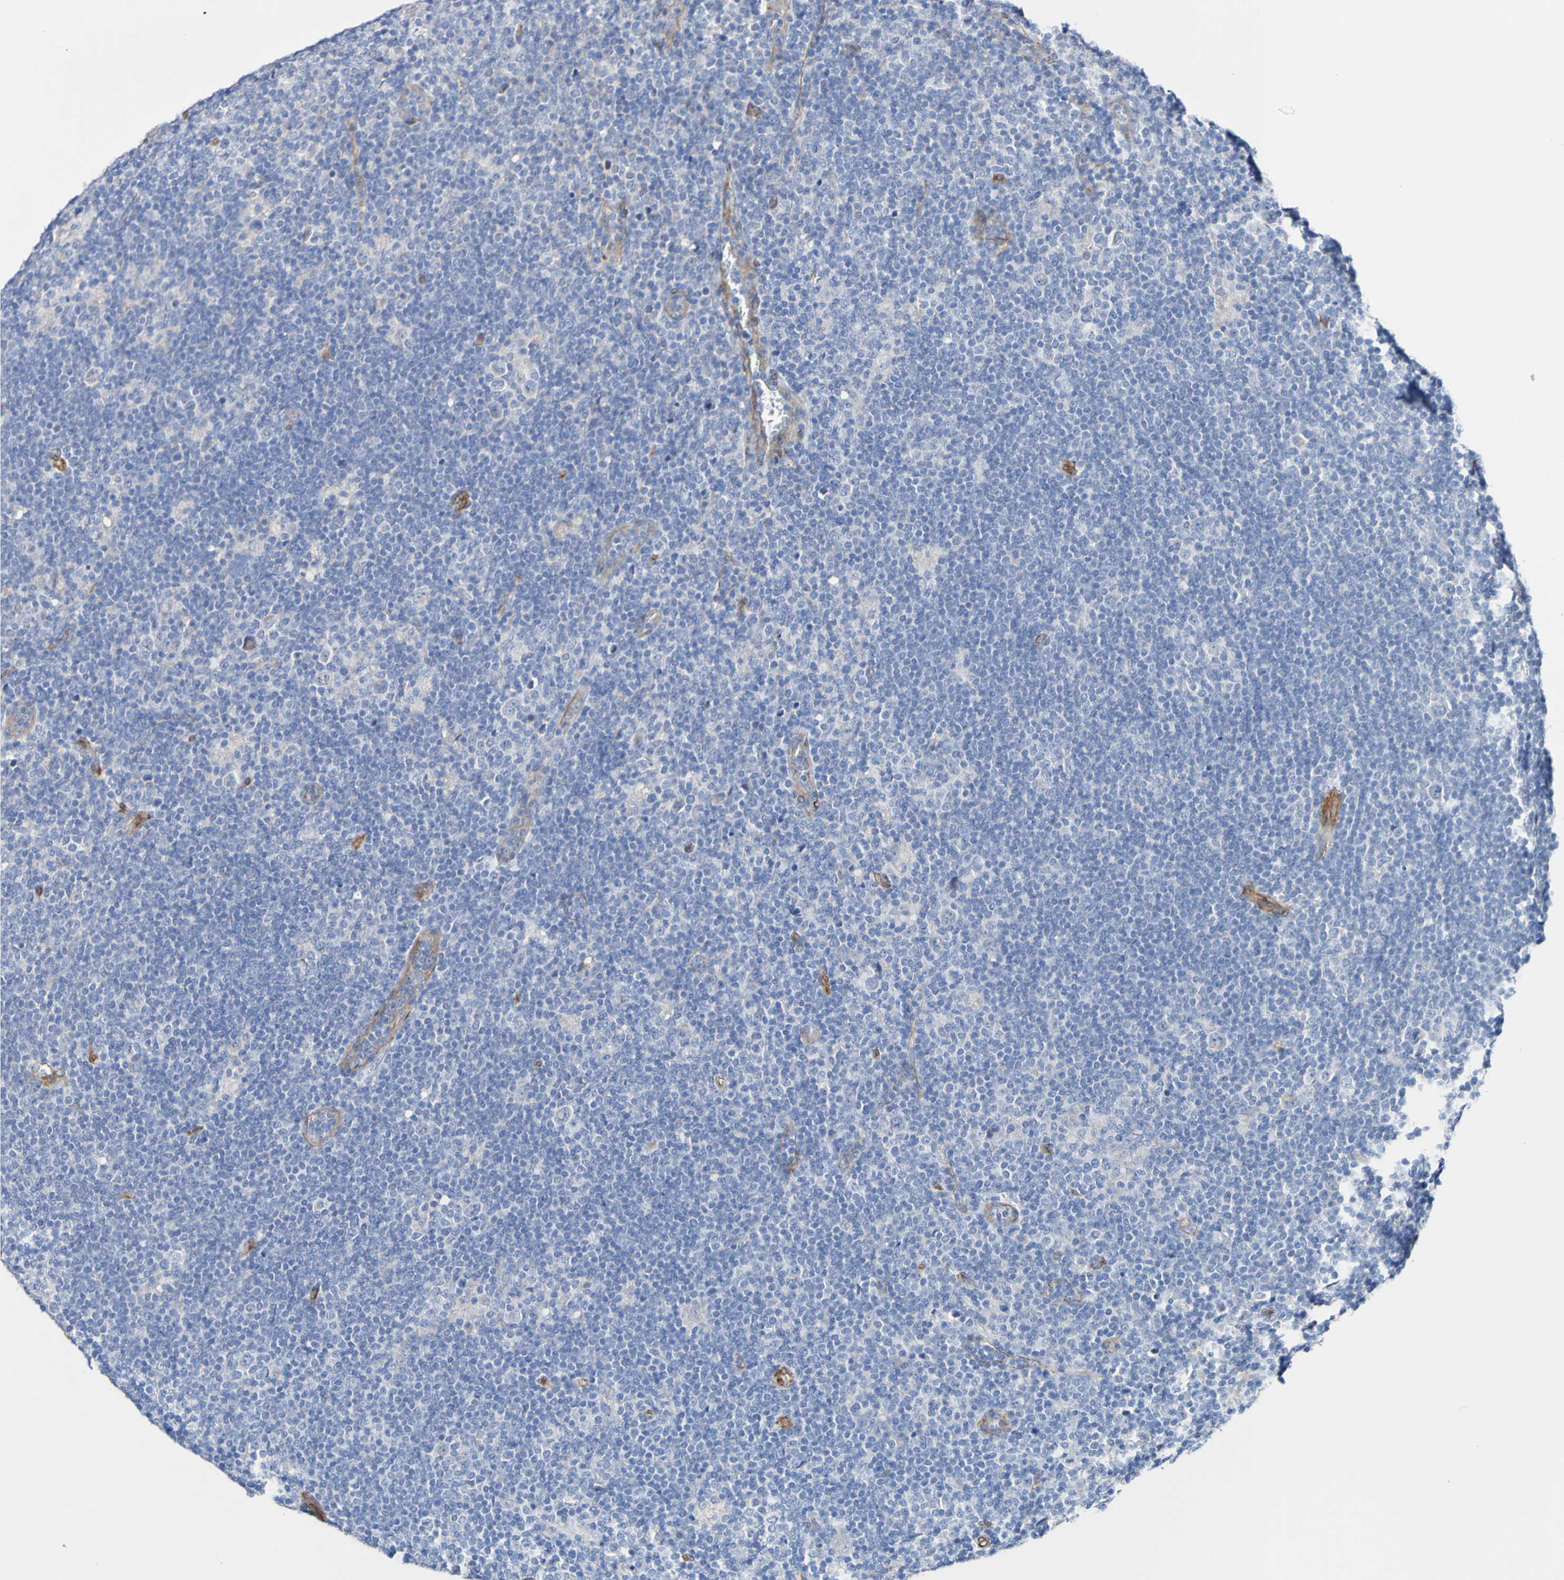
{"staining": {"intensity": "weak", "quantity": "<25%", "location": "cytoplasmic/membranous"}, "tissue": "lymphoma", "cell_type": "Tumor cells", "image_type": "cancer", "snomed": [{"axis": "morphology", "description": "Hodgkin's disease, NOS"}, {"axis": "topography", "description": "Lymph node"}], "caption": "An immunohistochemistry micrograph of Hodgkin's disease is shown. There is no staining in tumor cells of Hodgkin's disease.", "gene": "ELMOD3", "patient": {"sex": "female", "age": 57}}